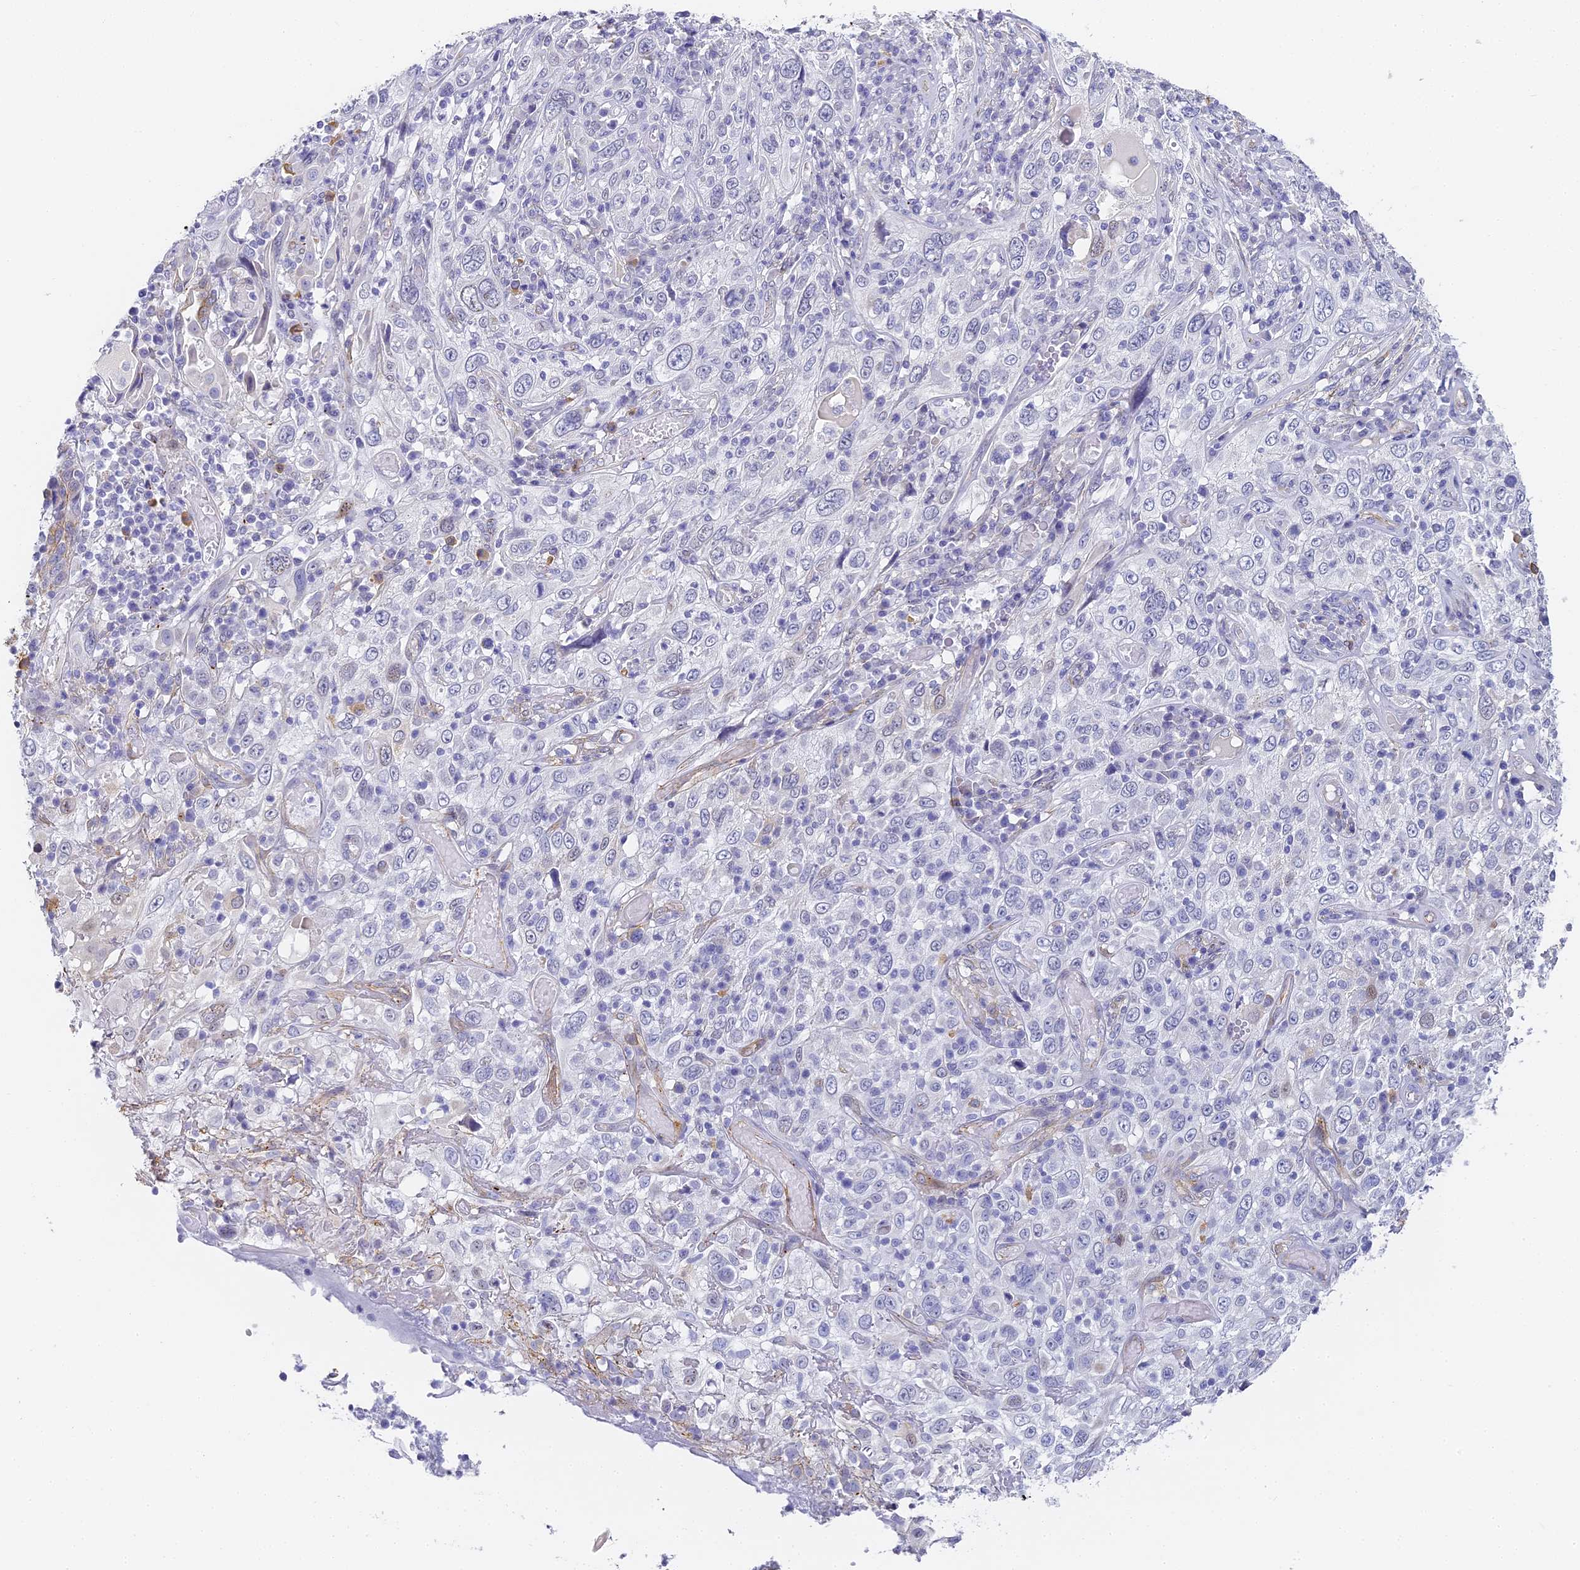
{"staining": {"intensity": "negative", "quantity": "none", "location": "none"}, "tissue": "cervical cancer", "cell_type": "Tumor cells", "image_type": "cancer", "snomed": [{"axis": "morphology", "description": "Squamous cell carcinoma, NOS"}, {"axis": "topography", "description": "Cervix"}], "caption": "Cervical squamous cell carcinoma was stained to show a protein in brown. There is no significant expression in tumor cells.", "gene": "GJA1", "patient": {"sex": "female", "age": 46}}